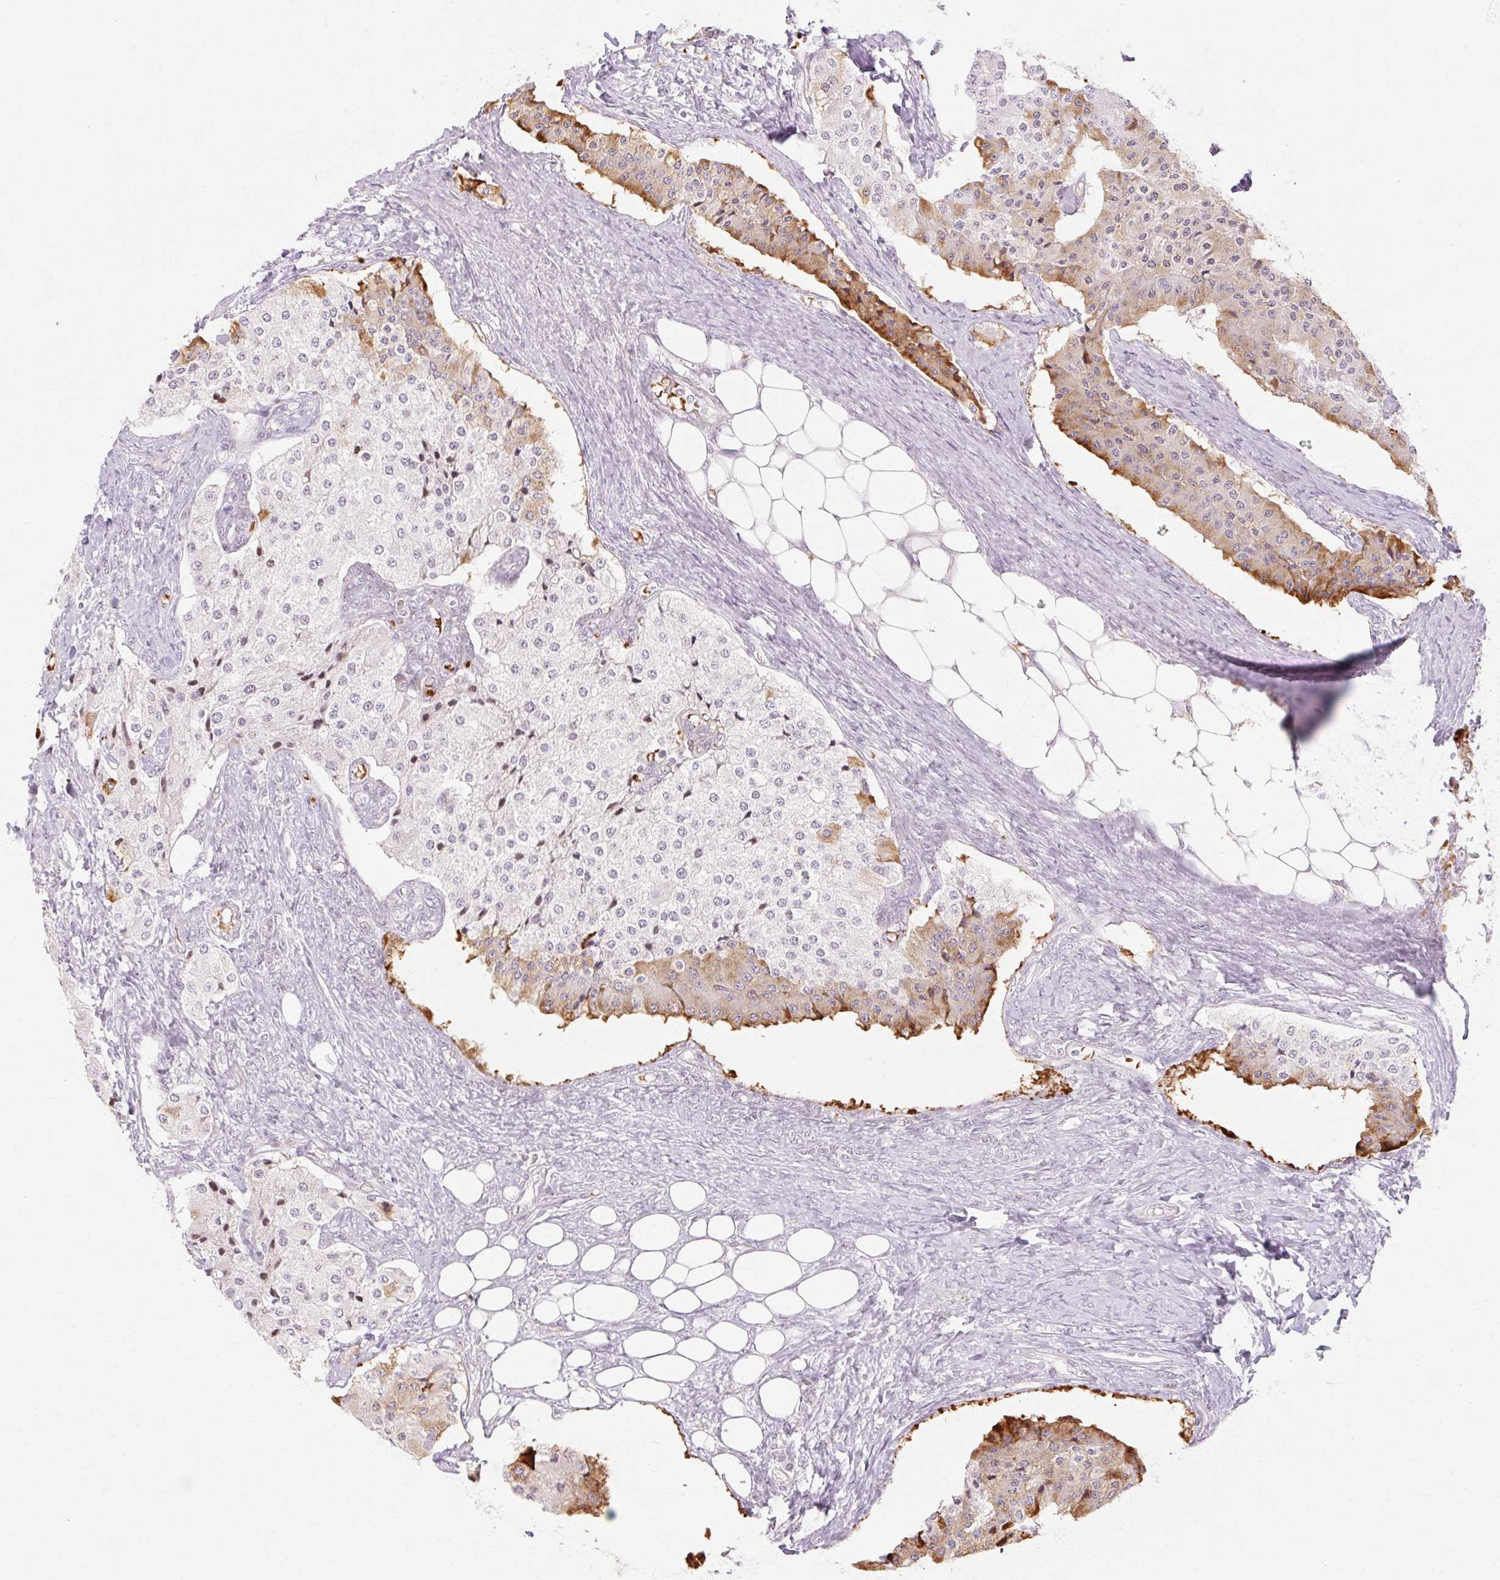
{"staining": {"intensity": "strong", "quantity": "<25%", "location": "cytoplasmic/membranous"}, "tissue": "carcinoid", "cell_type": "Tumor cells", "image_type": "cancer", "snomed": [{"axis": "morphology", "description": "Carcinoid, malignant, NOS"}, {"axis": "topography", "description": "Colon"}], "caption": "A brown stain highlights strong cytoplasmic/membranous positivity of a protein in human carcinoid tumor cells.", "gene": "C3orf49", "patient": {"sex": "female", "age": 52}}